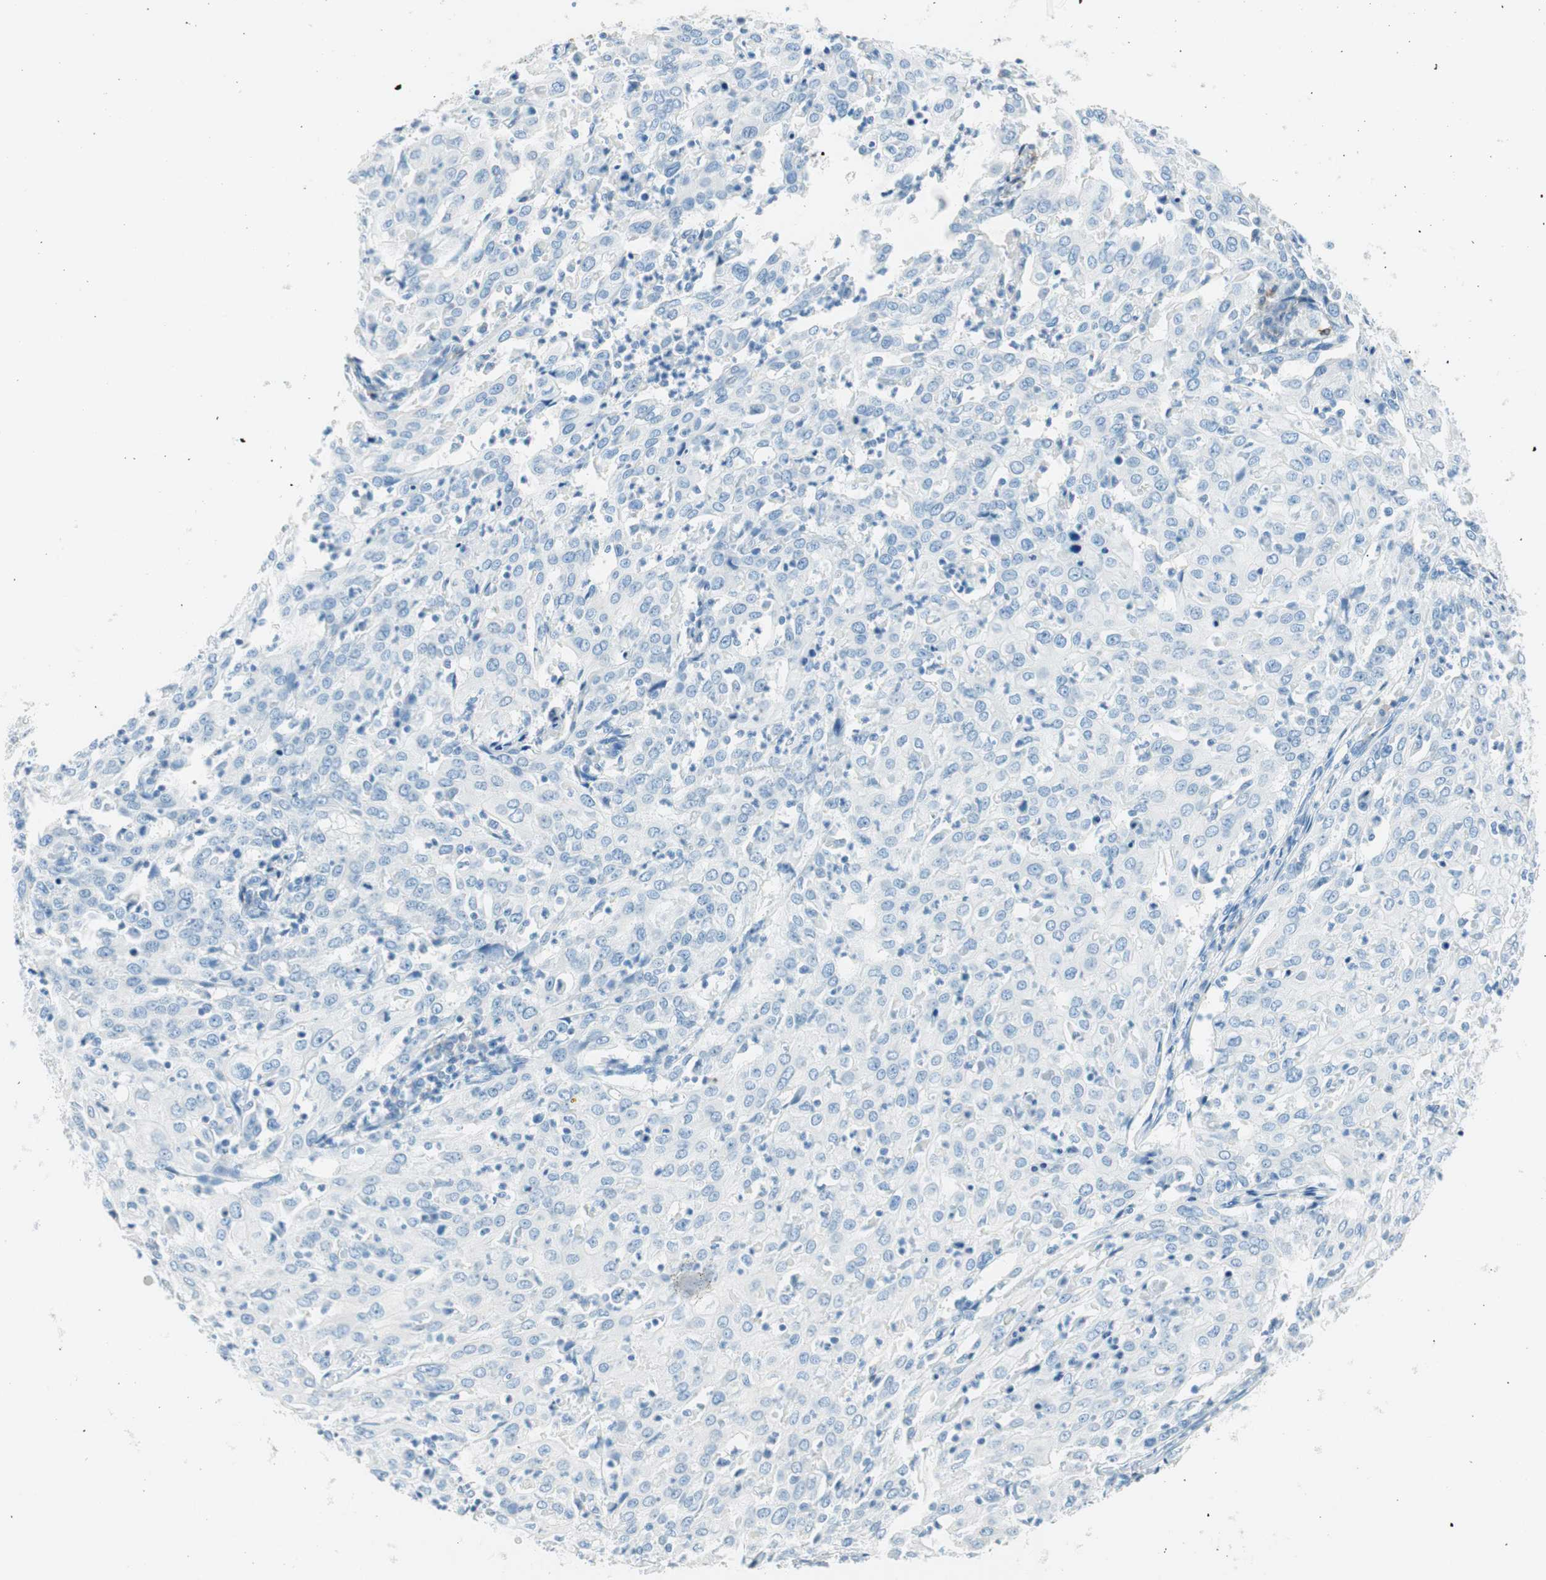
{"staining": {"intensity": "negative", "quantity": "none", "location": "none"}, "tissue": "cervical cancer", "cell_type": "Tumor cells", "image_type": "cancer", "snomed": [{"axis": "morphology", "description": "Squamous cell carcinoma, NOS"}, {"axis": "topography", "description": "Cervix"}], "caption": "IHC of human squamous cell carcinoma (cervical) reveals no positivity in tumor cells.", "gene": "TNFRSF13C", "patient": {"sex": "female", "age": 39}}